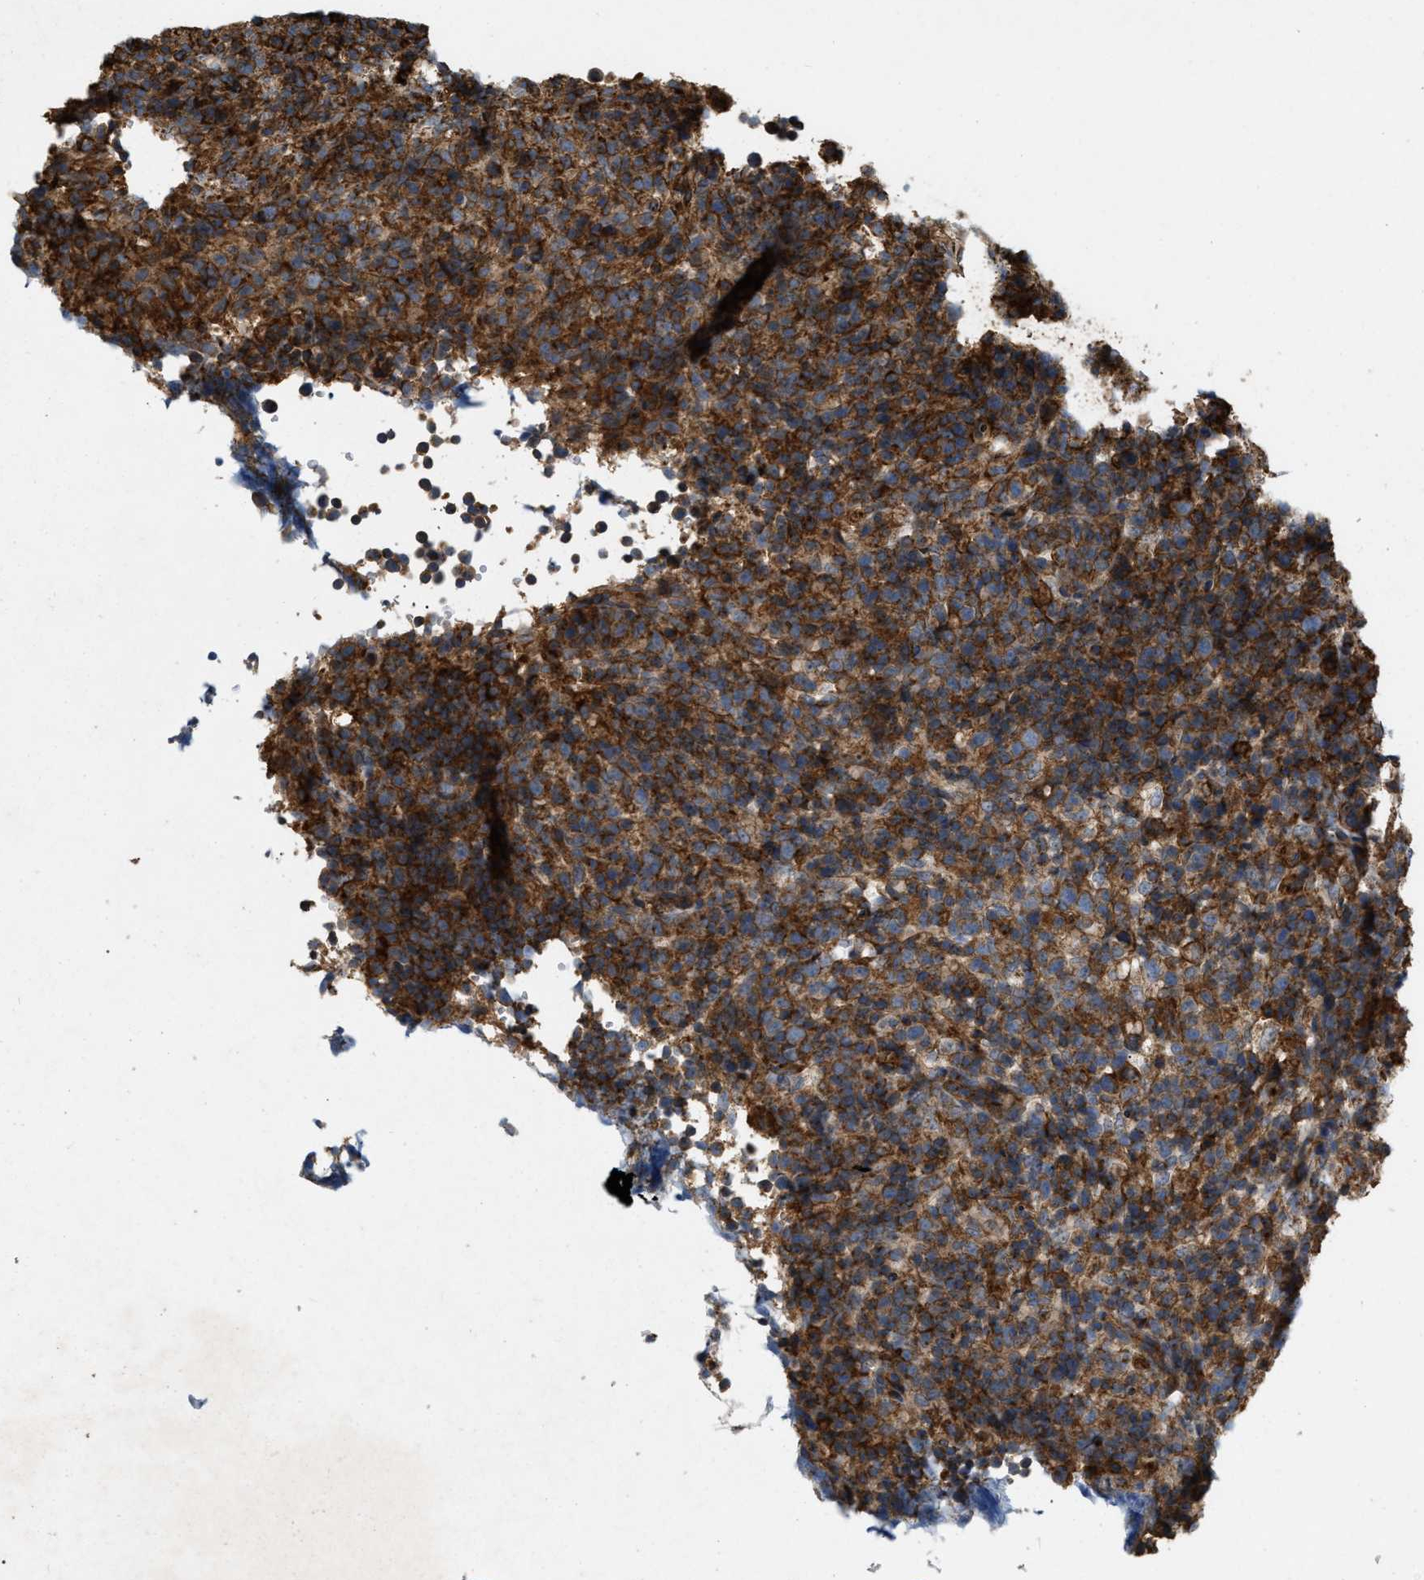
{"staining": {"intensity": "strong", "quantity": ">75%", "location": "cytoplasmic/membranous"}, "tissue": "lymphoma", "cell_type": "Tumor cells", "image_type": "cancer", "snomed": [{"axis": "morphology", "description": "Malignant lymphoma, non-Hodgkin's type, High grade"}, {"axis": "topography", "description": "Lymph node"}], "caption": "Brown immunohistochemical staining in lymphoma exhibits strong cytoplasmic/membranous expression in approximately >75% of tumor cells. Nuclei are stained in blue.", "gene": "GNB4", "patient": {"sex": "female", "age": 76}}